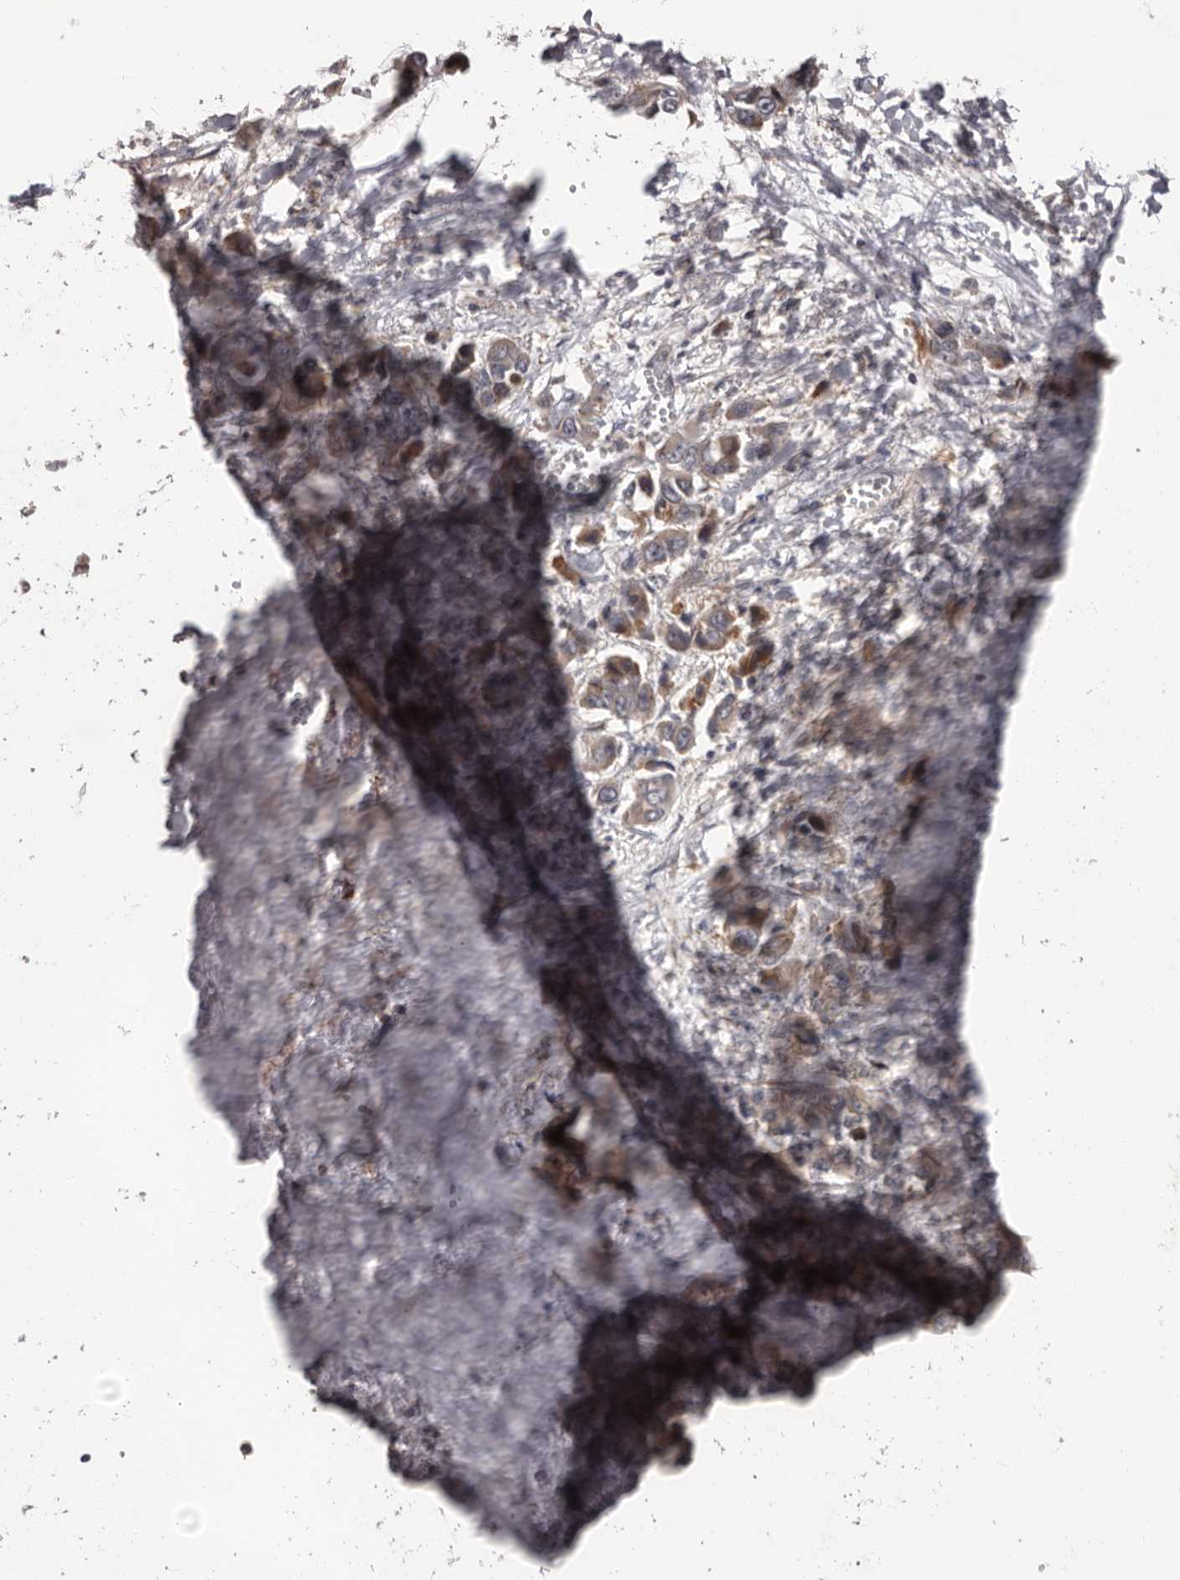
{"staining": {"intensity": "moderate", "quantity": ">75%", "location": "cytoplasmic/membranous"}, "tissue": "liver cancer", "cell_type": "Tumor cells", "image_type": "cancer", "snomed": [{"axis": "morphology", "description": "Cholangiocarcinoma"}, {"axis": "topography", "description": "Liver"}], "caption": "Immunohistochemistry histopathology image of human liver cancer (cholangiocarcinoma) stained for a protein (brown), which displays medium levels of moderate cytoplasmic/membranous positivity in about >75% of tumor cells.", "gene": "PRKD1", "patient": {"sex": "female", "age": 52}}